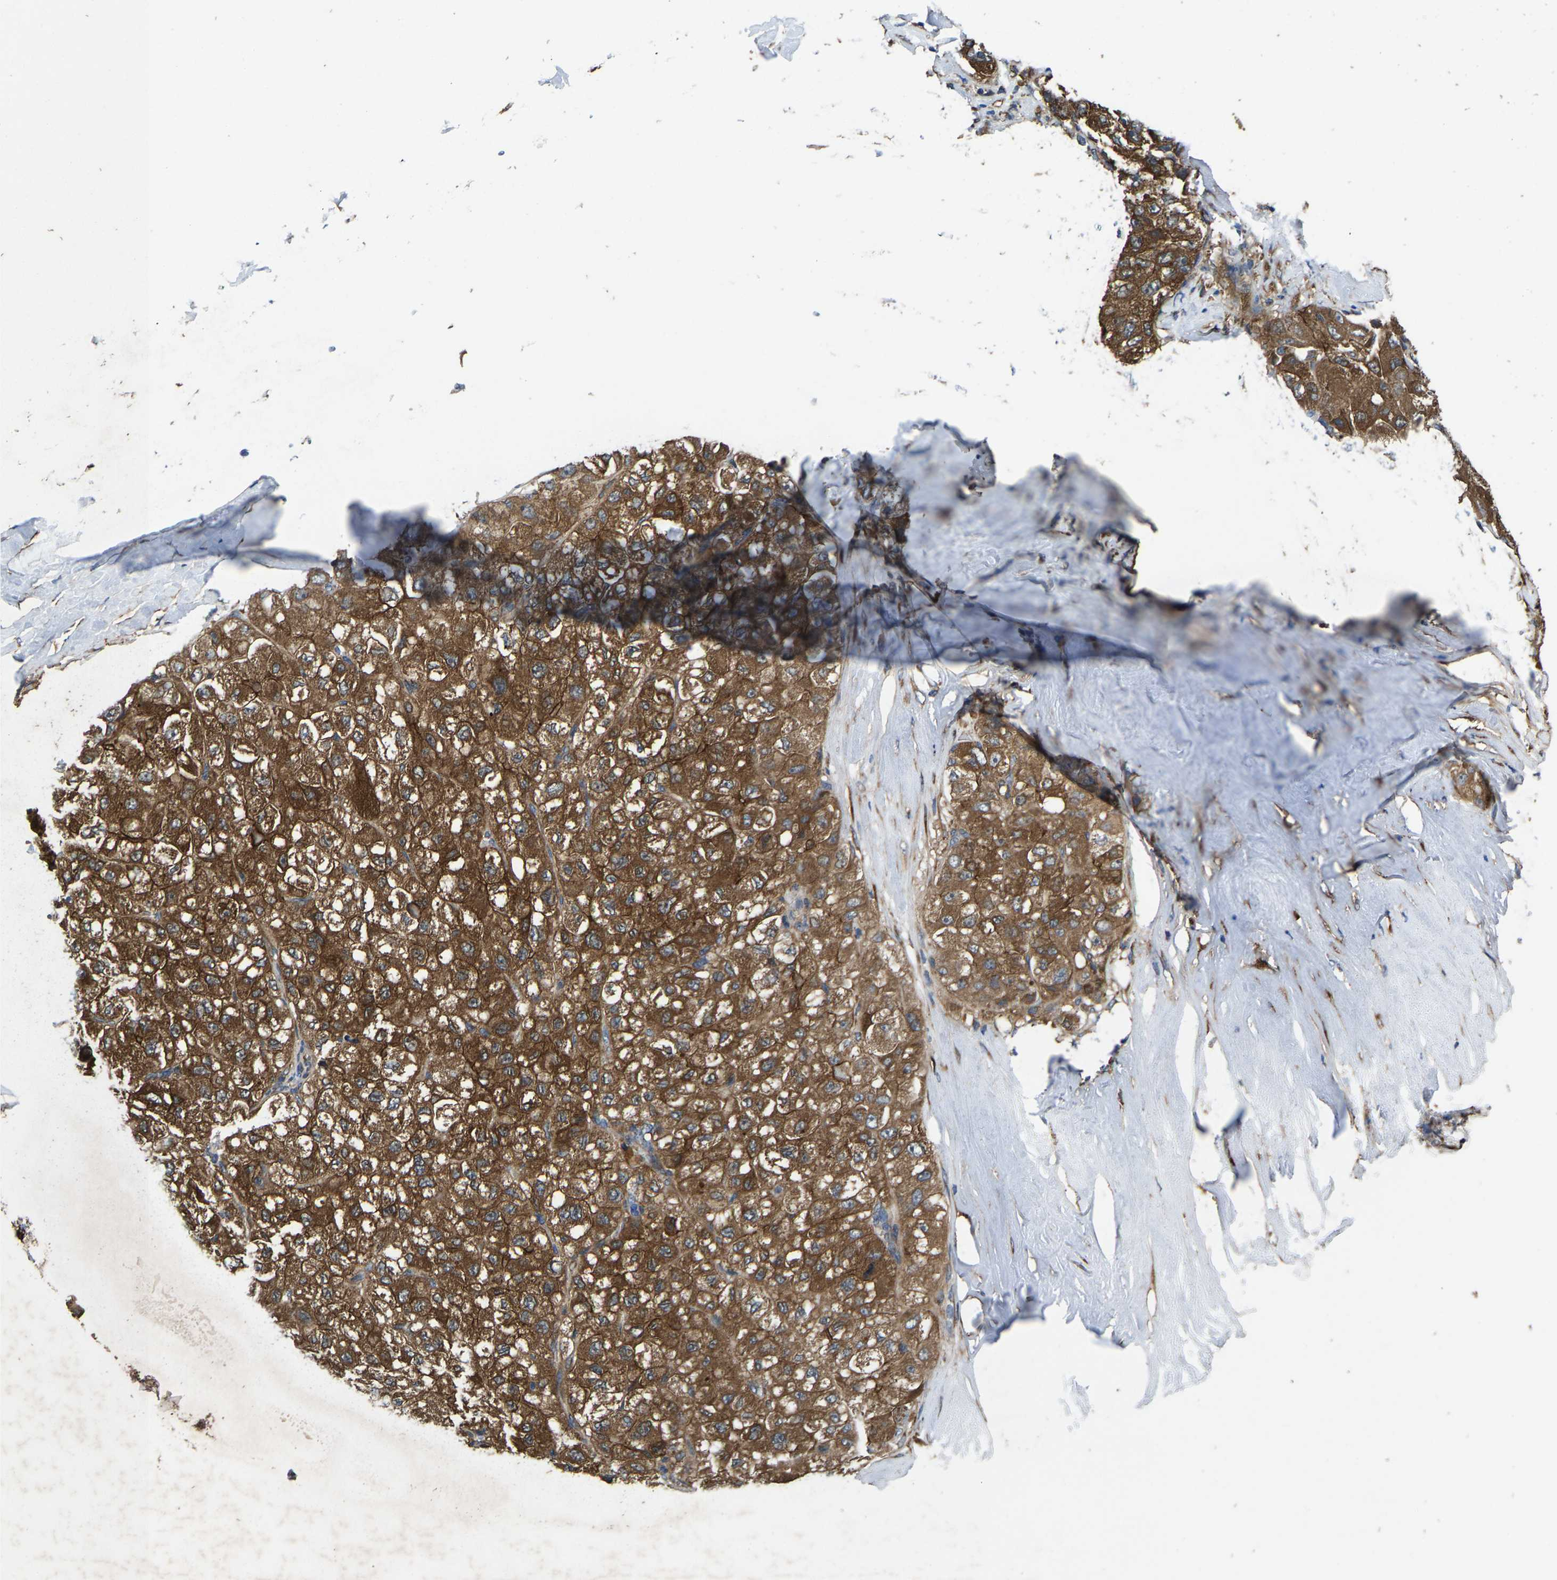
{"staining": {"intensity": "strong", "quantity": ">75%", "location": "cytoplasmic/membranous"}, "tissue": "liver cancer", "cell_type": "Tumor cells", "image_type": "cancer", "snomed": [{"axis": "morphology", "description": "Carcinoma, Hepatocellular, NOS"}, {"axis": "topography", "description": "Liver"}], "caption": "A brown stain highlights strong cytoplasmic/membranous positivity of a protein in human hepatocellular carcinoma (liver) tumor cells. (DAB IHC with brightfield microscopy, high magnification).", "gene": "PDP1", "patient": {"sex": "male", "age": 80}}